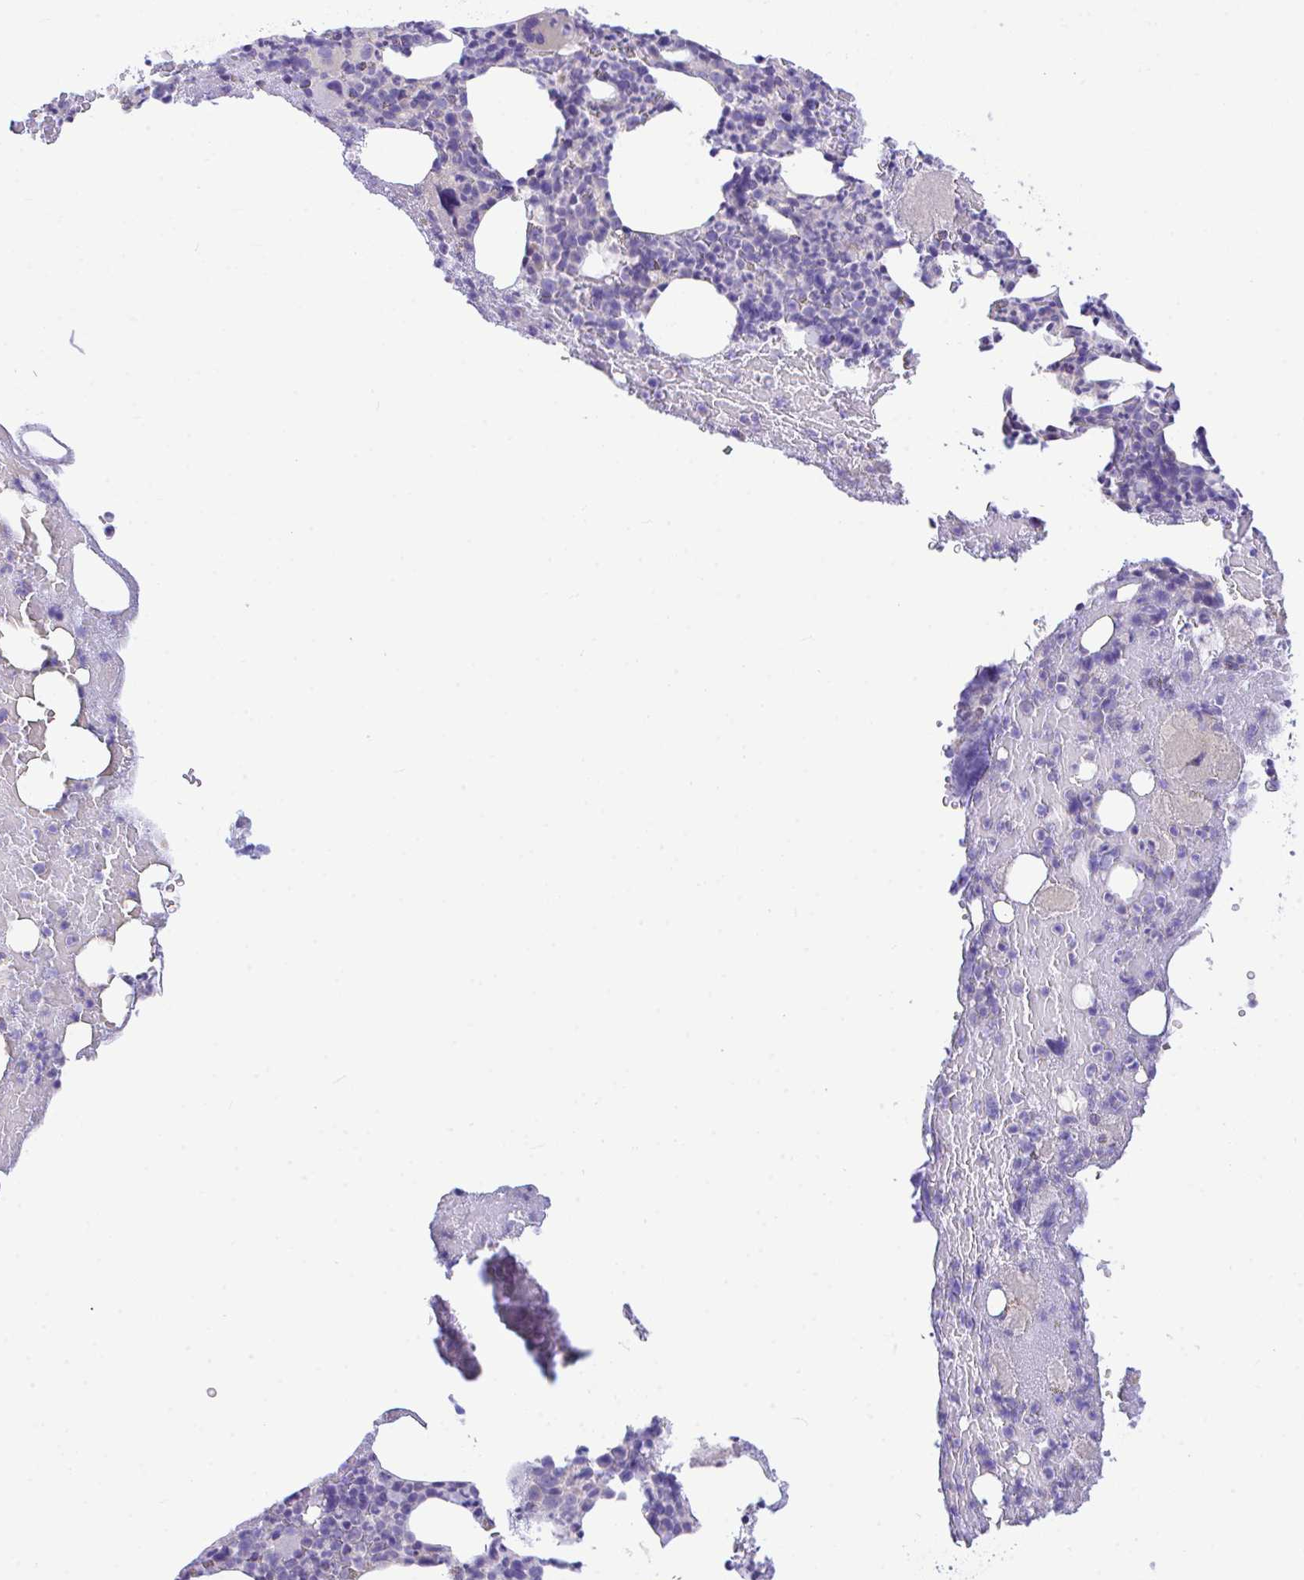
{"staining": {"intensity": "negative", "quantity": "none", "location": "none"}, "tissue": "bone marrow", "cell_type": "Hematopoietic cells", "image_type": "normal", "snomed": [{"axis": "morphology", "description": "Normal tissue, NOS"}, {"axis": "topography", "description": "Bone marrow"}], "caption": "High power microscopy histopathology image of an immunohistochemistry (IHC) histopathology image of unremarkable bone marrow, revealing no significant positivity in hematopoietic cells. (DAB immunohistochemistry with hematoxylin counter stain).", "gene": "NLRP8", "patient": {"sex": "female", "age": 59}}